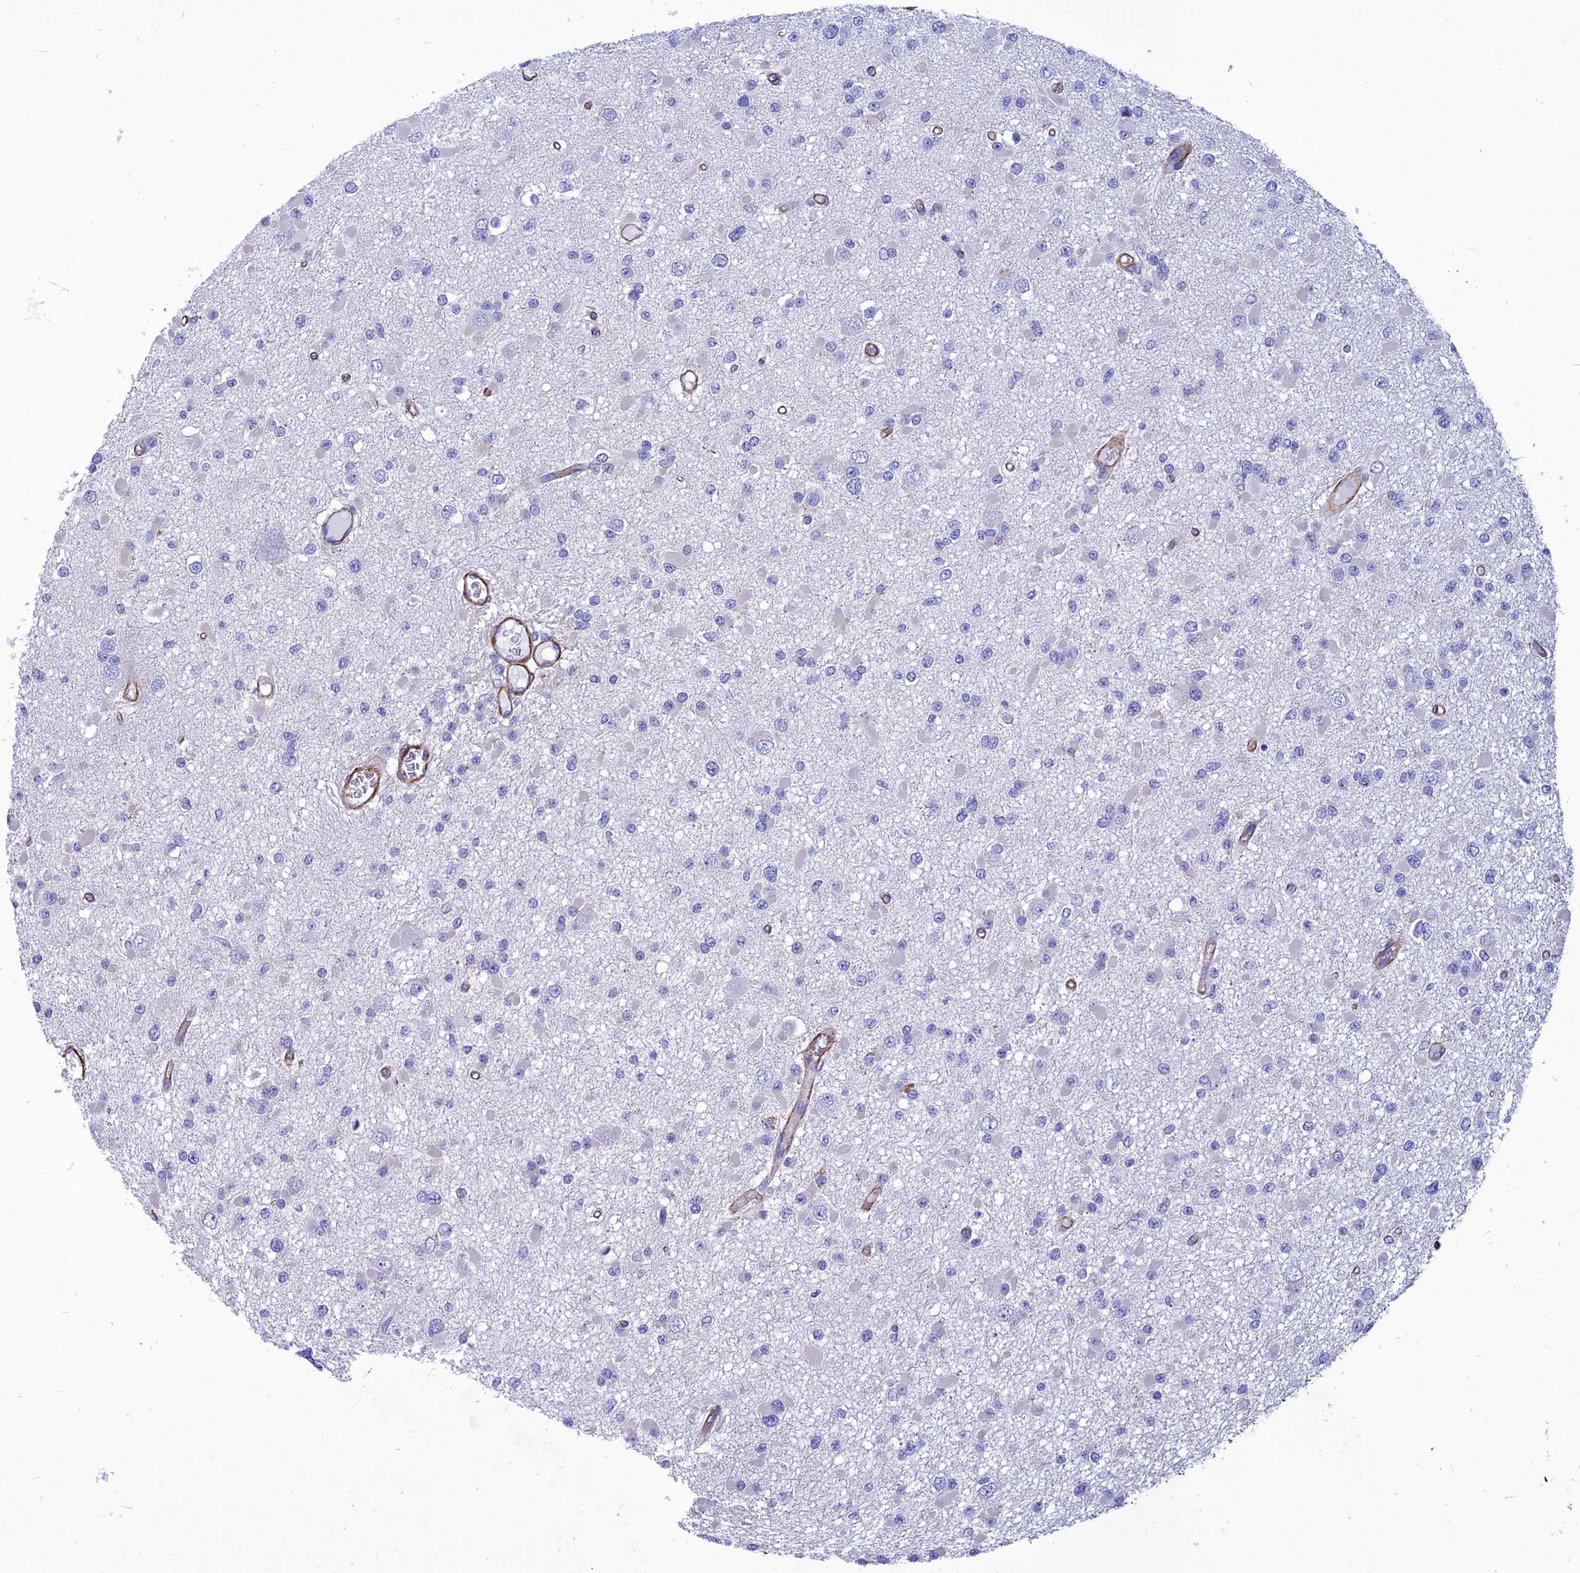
{"staining": {"intensity": "negative", "quantity": "none", "location": "none"}, "tissue": "glioma", "cell_type": "Tumor cells", "image_type": "cancer", "snomed": [{"axis": "morphology", "description": "Glioma, malignant, Low grade"}, {"axis": "topography", "description": "Brain"}], "caption": "Histopathology image shows no significant protein positivity in tumor cells of glioma.", "gene": "NKD1", "patient": {"sex": "female", "age": 22}}